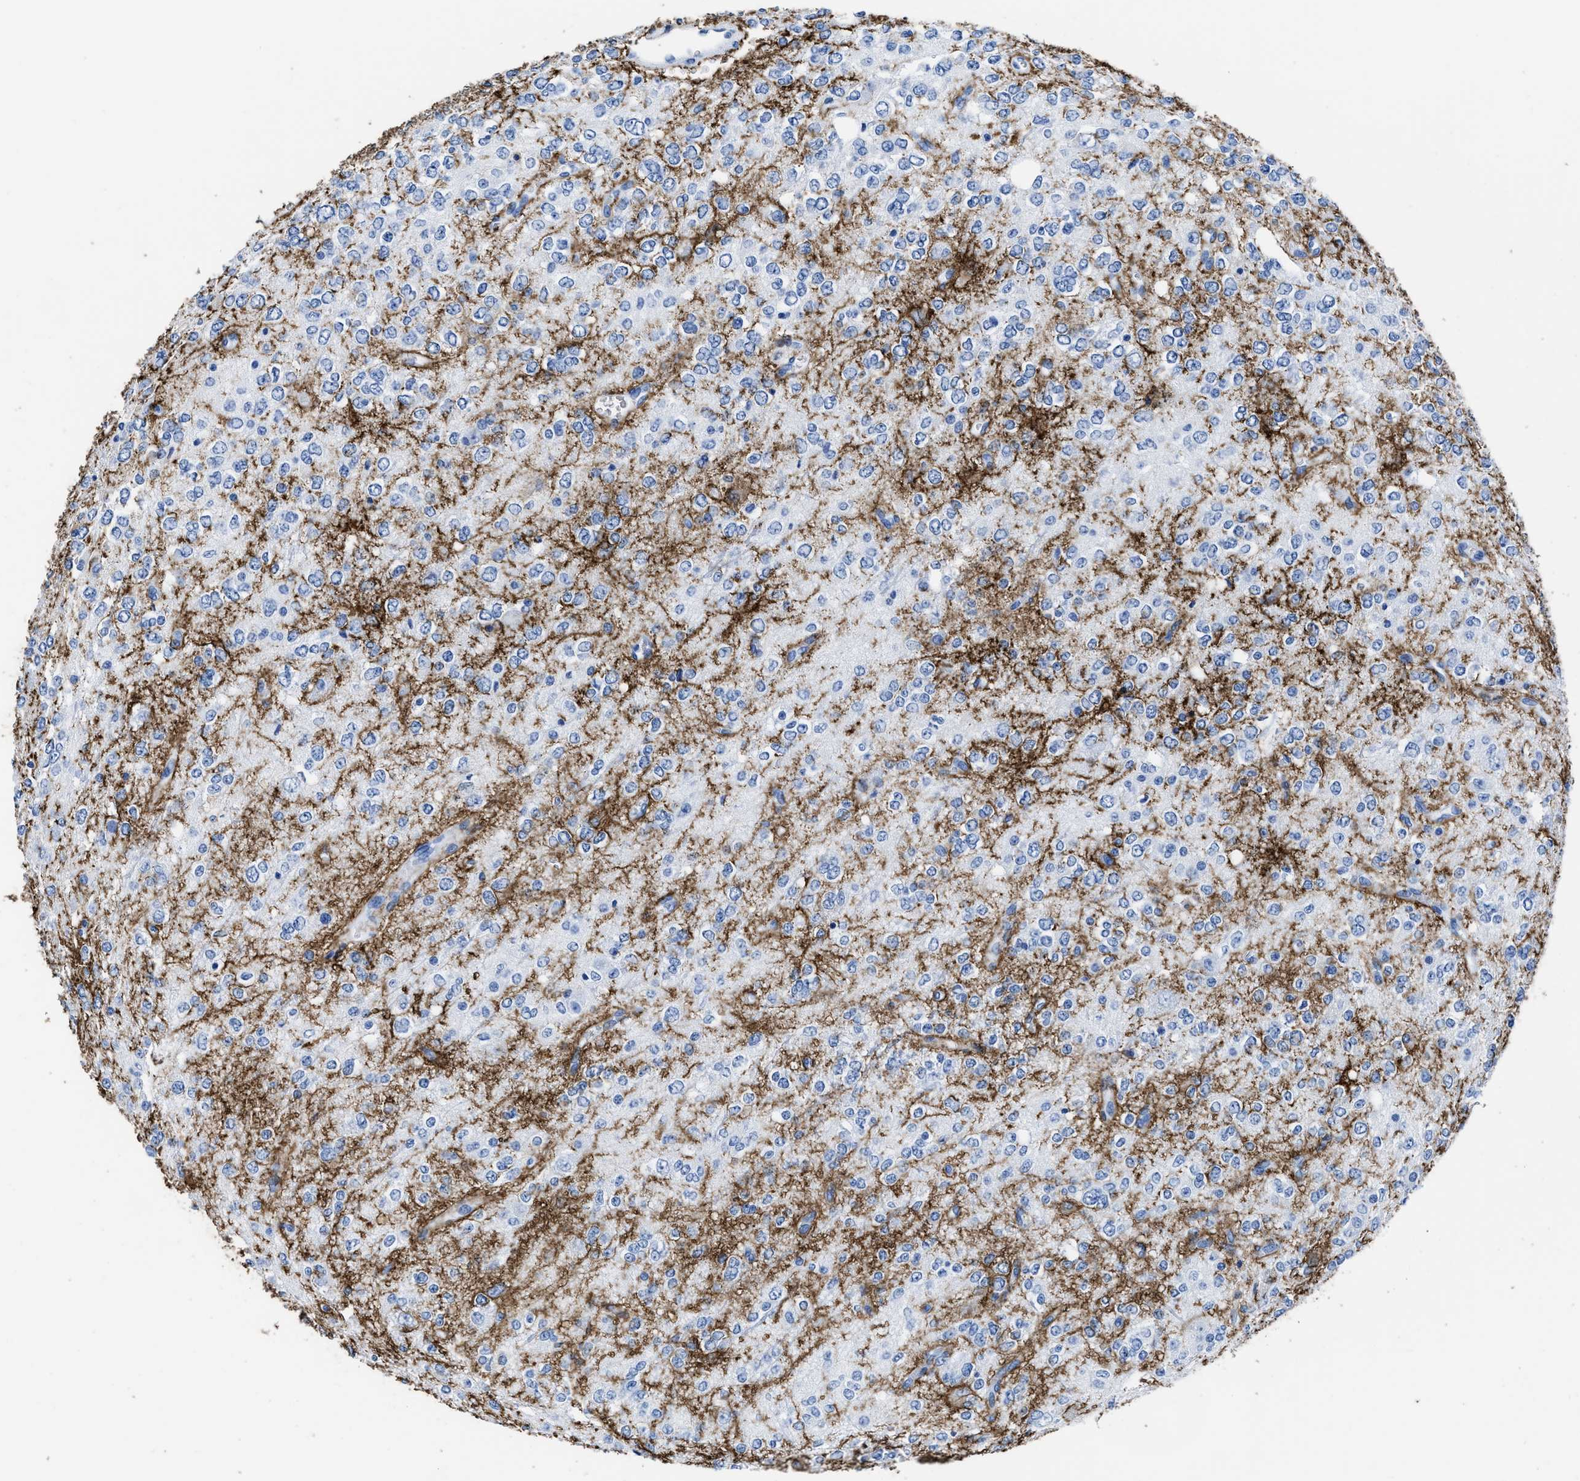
{"staining": {"intensity": "negative", "quantity": "none", "location": "none"}, "tissue": "glioma", "cell_type": "Tumor cells", "image_type": "cancer", "snomed": [{"axis": "morphology", "description": "Glioma, malignant, Low grade"}, {"axis": "topography", "description": "Brain"}], "caption": "Immunohistochemical staining of human glioma exhibits no significant positivity in tumor cells. (Stains: DAB immunohistochemistry with hematoxylin counter stain, Microscopy: brightfield microscopy at high magnification).", "gene": "AQP1", "patient": {"sex": "male", "age": 38}}